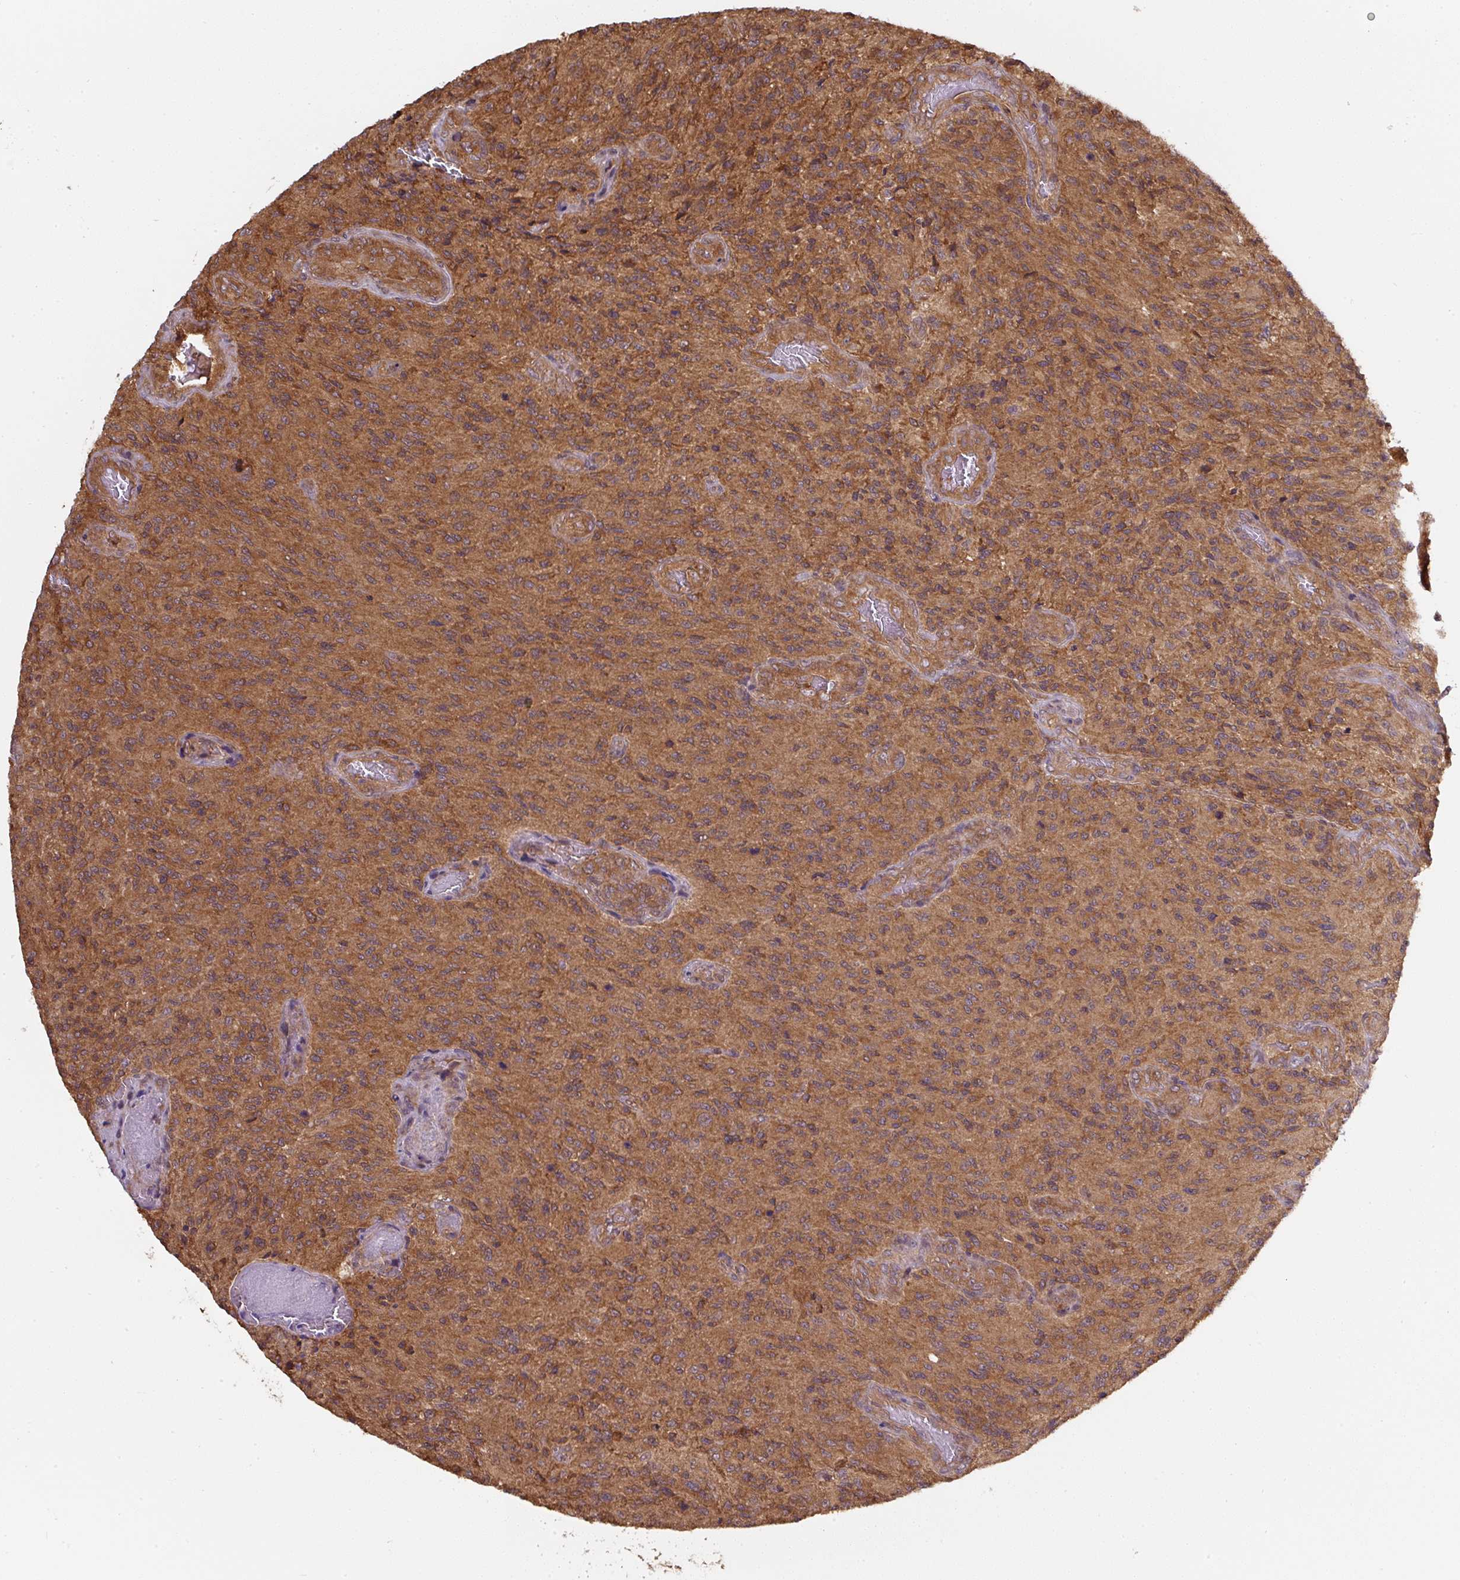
{"staining": {"intensity": "moderate", "quantity": ">75%", "location": "cytoplasmic/membranous"}, "tissue": "glioma", "cell_type": "Tumor cells", "image_type": "cancer", "snomed": [{"axis": "morphology", "description": "Normal tissue, NOS"}, {"axis": "morphology", "description": "Glioma, malignant, High grade"}, {"axis": "topography", "description": "Cerebral cortex"}], "caption": "This image reveals IHC staining of human glioma, with medium moderate cytoplasmic/membranous expression in approximately >75% of tumor cells.", "gene": "ST13", "patient": {"sex": "male", "age": 56}}